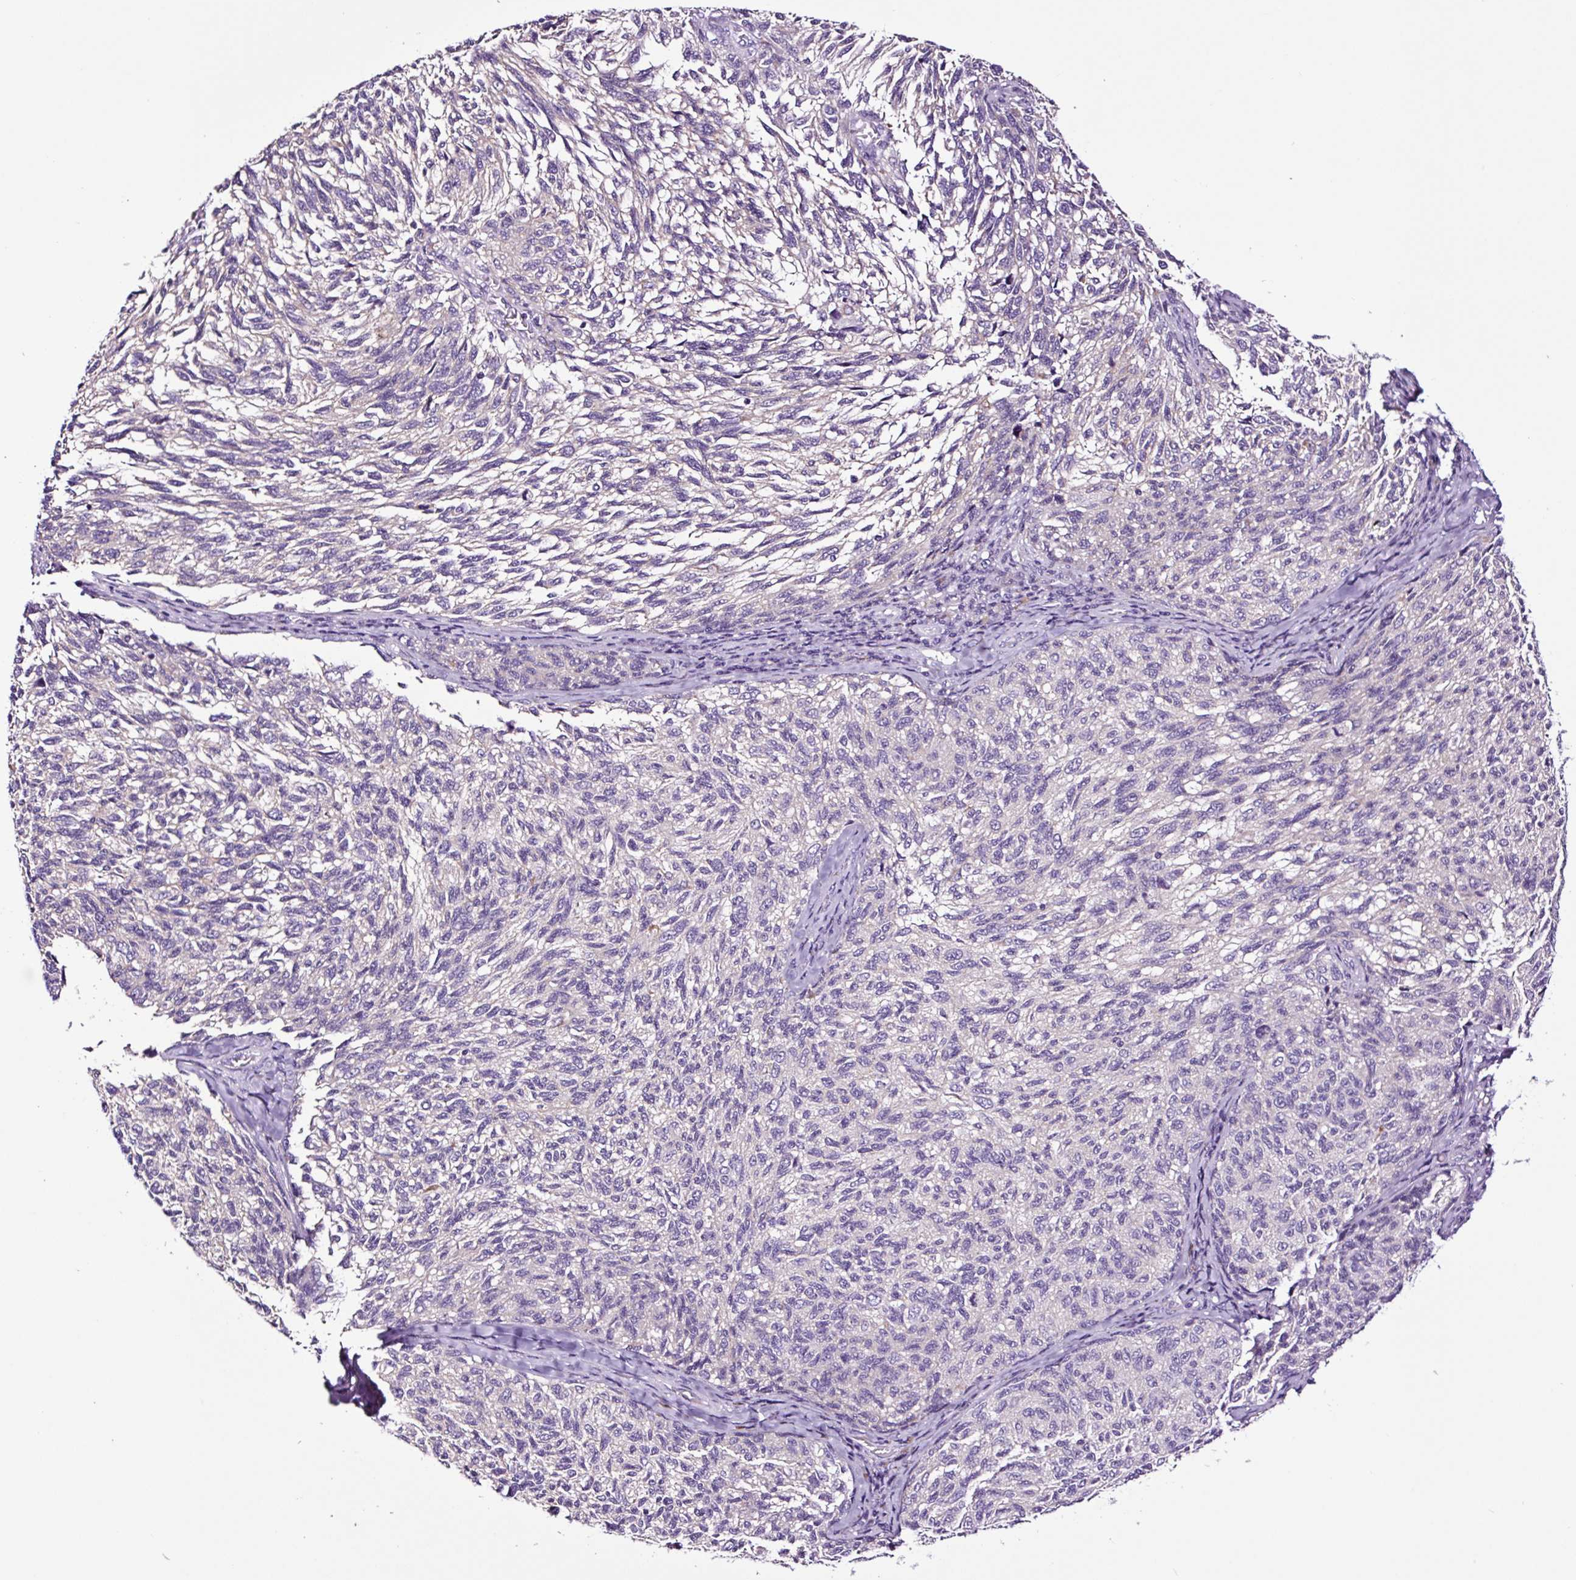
{"staining": {"intensity": "negative", "quantity": "none", "location": "none"}, "tissue": "melanoma", "cell_type": "Tumor cells", "image_type": "cancer", "snomed": [{"axis": "morphology", "description": "Malignant melanoma, NOS"}, {"axis": "topography", "description": "Skin"}], "caption": "A micrograph of melanoma stained for a protein displays no brown staining in tumor cells.", "gene": "FBXL7", "patient": {"sex": "female", "age": 73}}